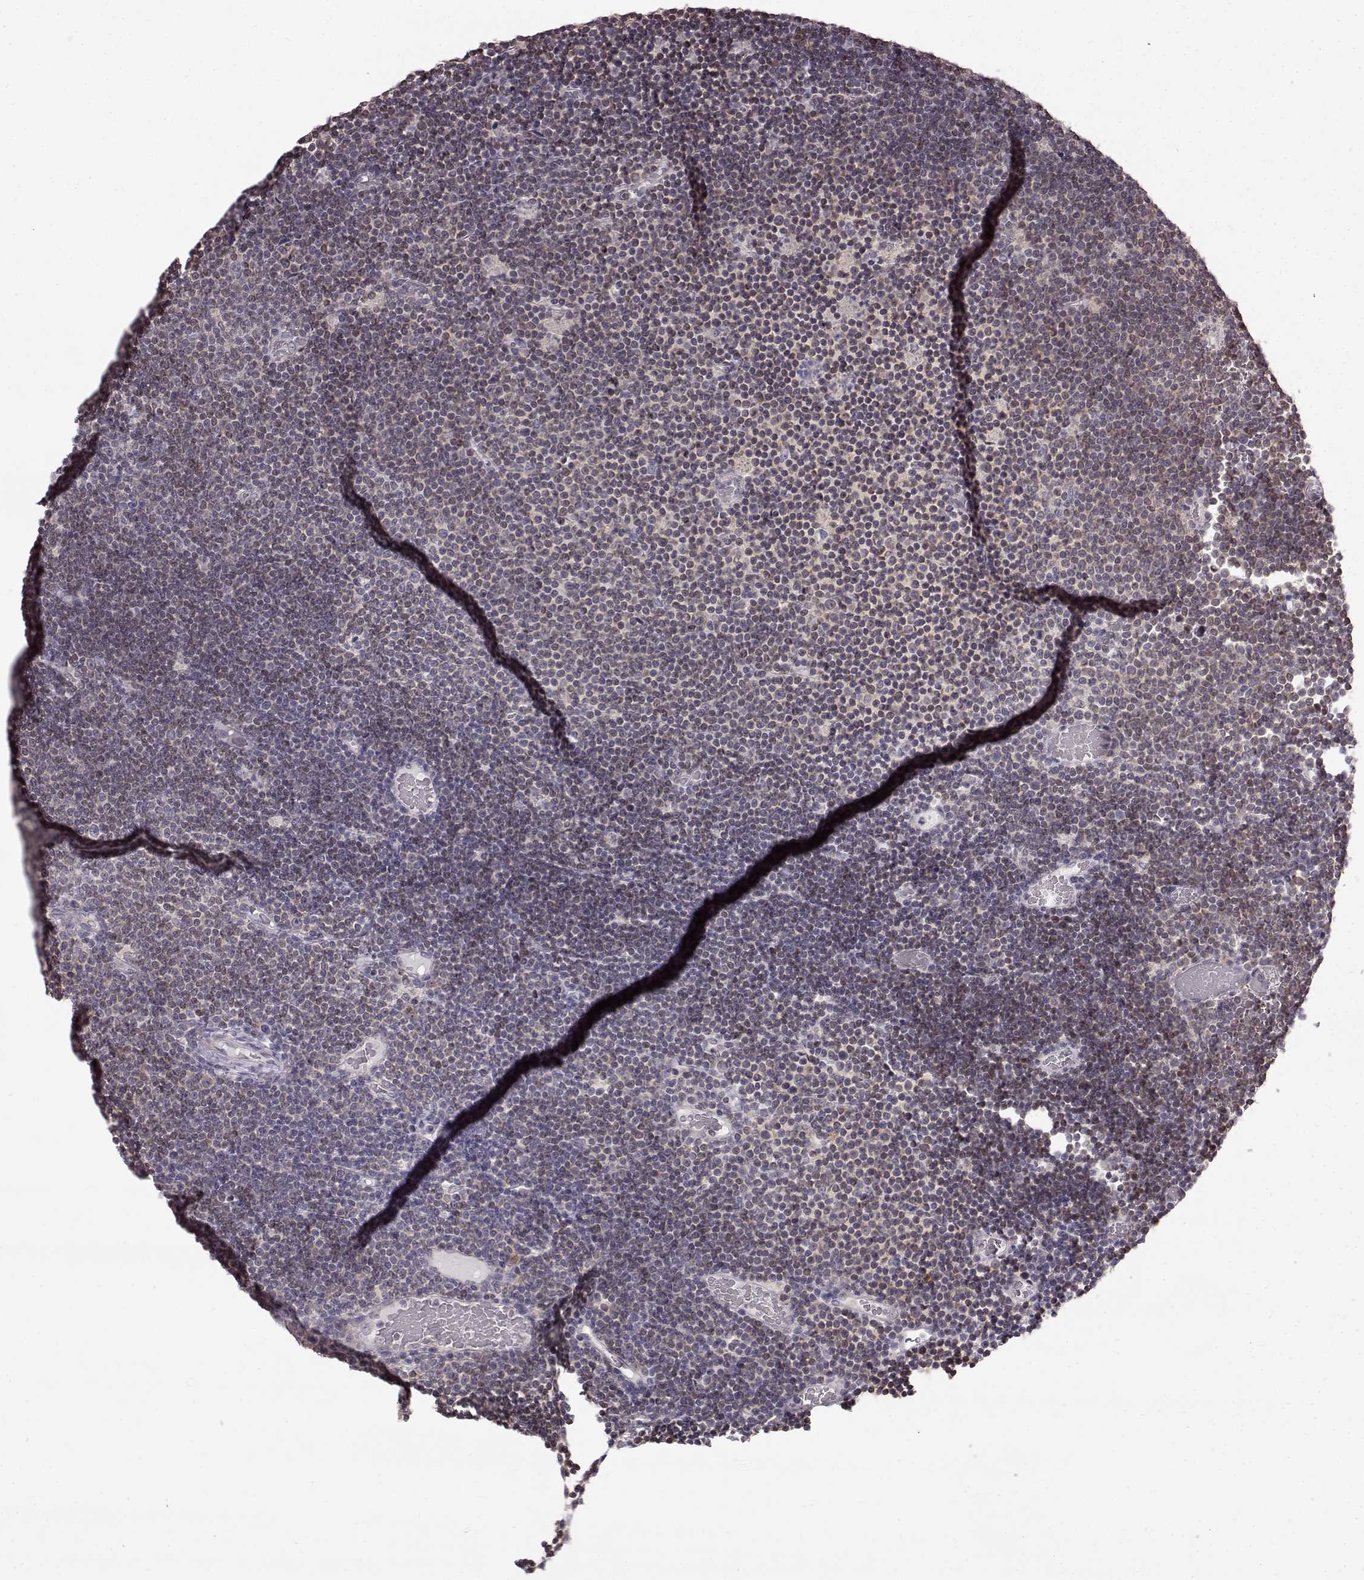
{"staining": {"intensity": "weak", "quantity": ">75%", "location": "cytoplasmic/membranous"}, "tissue": "lymphoma", "cell_type": "Tumor cells", "image_type": "cancer", "snomed": [{"axis": "morphology", "description": "Malignant lymphoma, non-Hodgkin's type, Low grade"}, {"axis": "topography", "description": "Brain"}], "caption": "Tumor cells demonstrate low levels of weak cytoplasmic/membranous staining in about >75% of cells in human lymphoma. The staining was performed using DAB (3,3'-diaminobenzidine) to visualize the protein expression in brown, while the nuclei were stained in blue with hematoxylin (Magnification: 20x).", "gene": "SPAG17", "patient": {"sex": "female", "age": 66}}